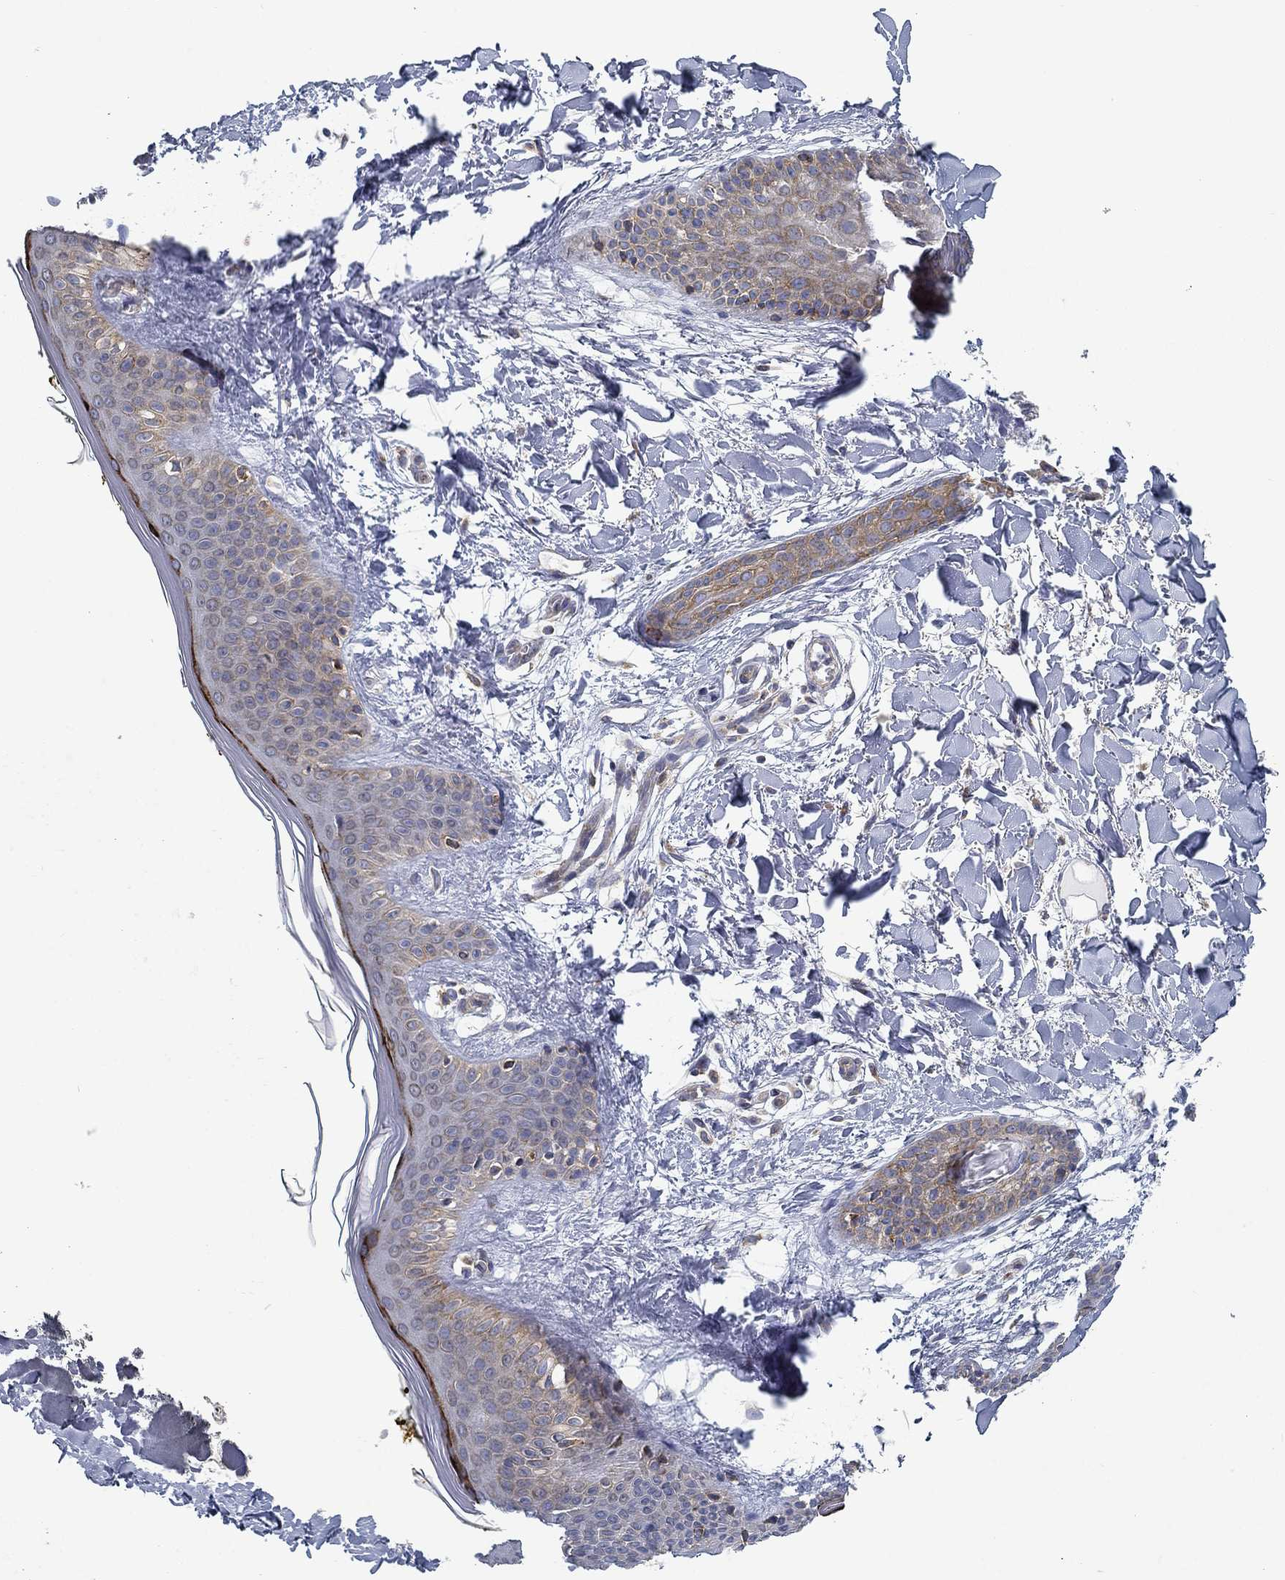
{"staining": {"intensity": "negative", "quantity": "none", "location": "none"}, "tissue": "skin", "cell_type": "Fibroblasts", "image_type": "normal", "snomed": [{"axis": "morphology", "description": "Normal tissue, NOS"}, {"axis": "topography", "description": "Skin"}], "caption": "Human skin stained for a protein using IHC reveals no staining in fibroblasts.", "gene": "FXR1", "patient": {"sex": "female", "age": 34}}